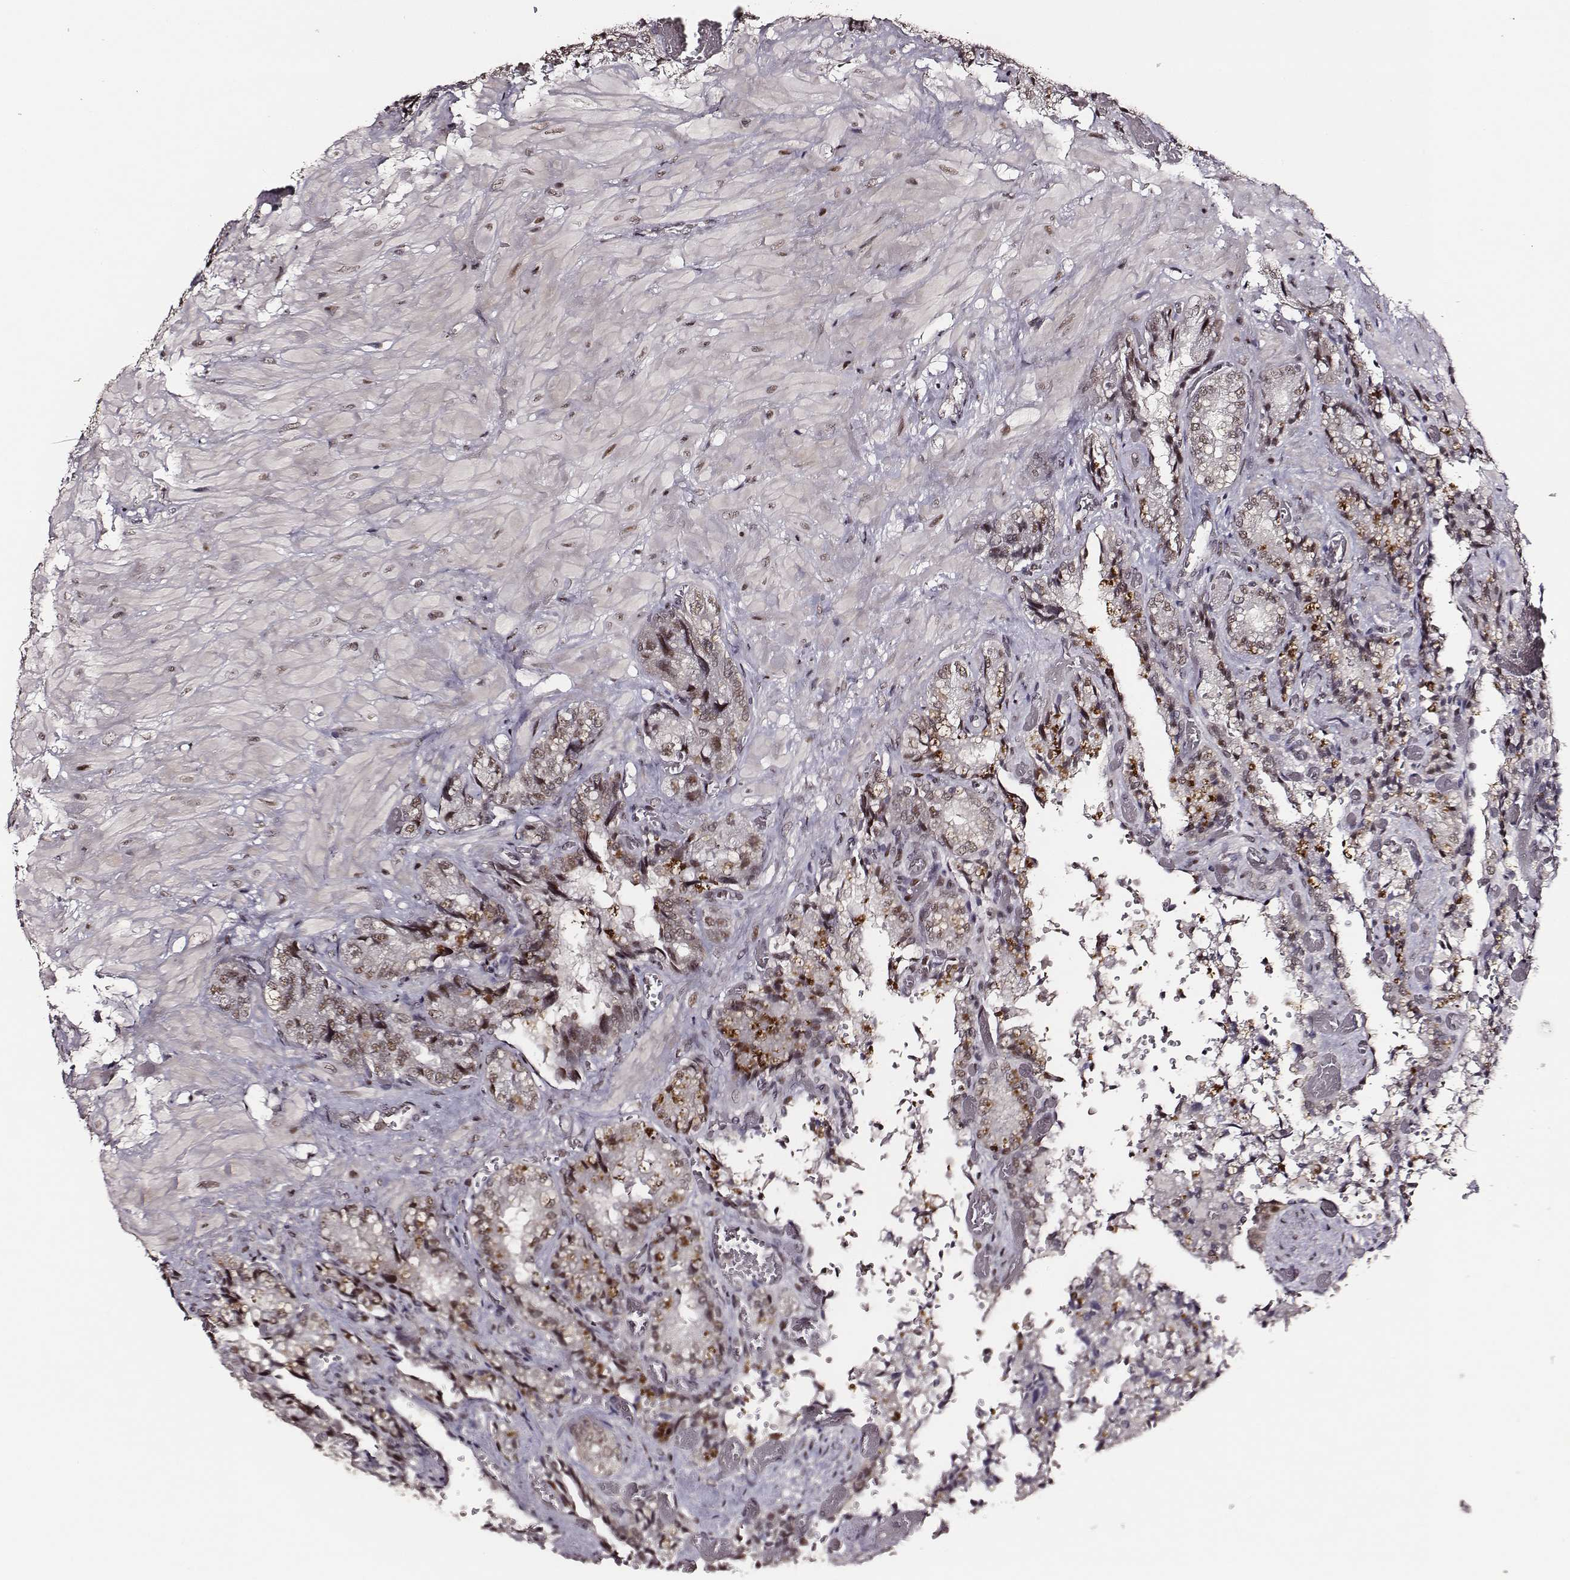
{"staining": {"intensity": "moderate", "quantity": ">75%", "location": "nuclear"}, "tissue": "seminal vesicle", "cell_type": "Glandular cells", "image_type": "normal", "snomed": [{"axis": "morphology", "description": "Normal tissue, NOS"}, {"axis": "topography", "description": "Seminal veicle"}], "caption": "Seminal vesicle stained with DAB IHC exhibits medium levels of moderate nuclear expression in approximately >75% of glandular cells.", "gene": "PPARA", "patient": {"sex": "male", "age": 57}}